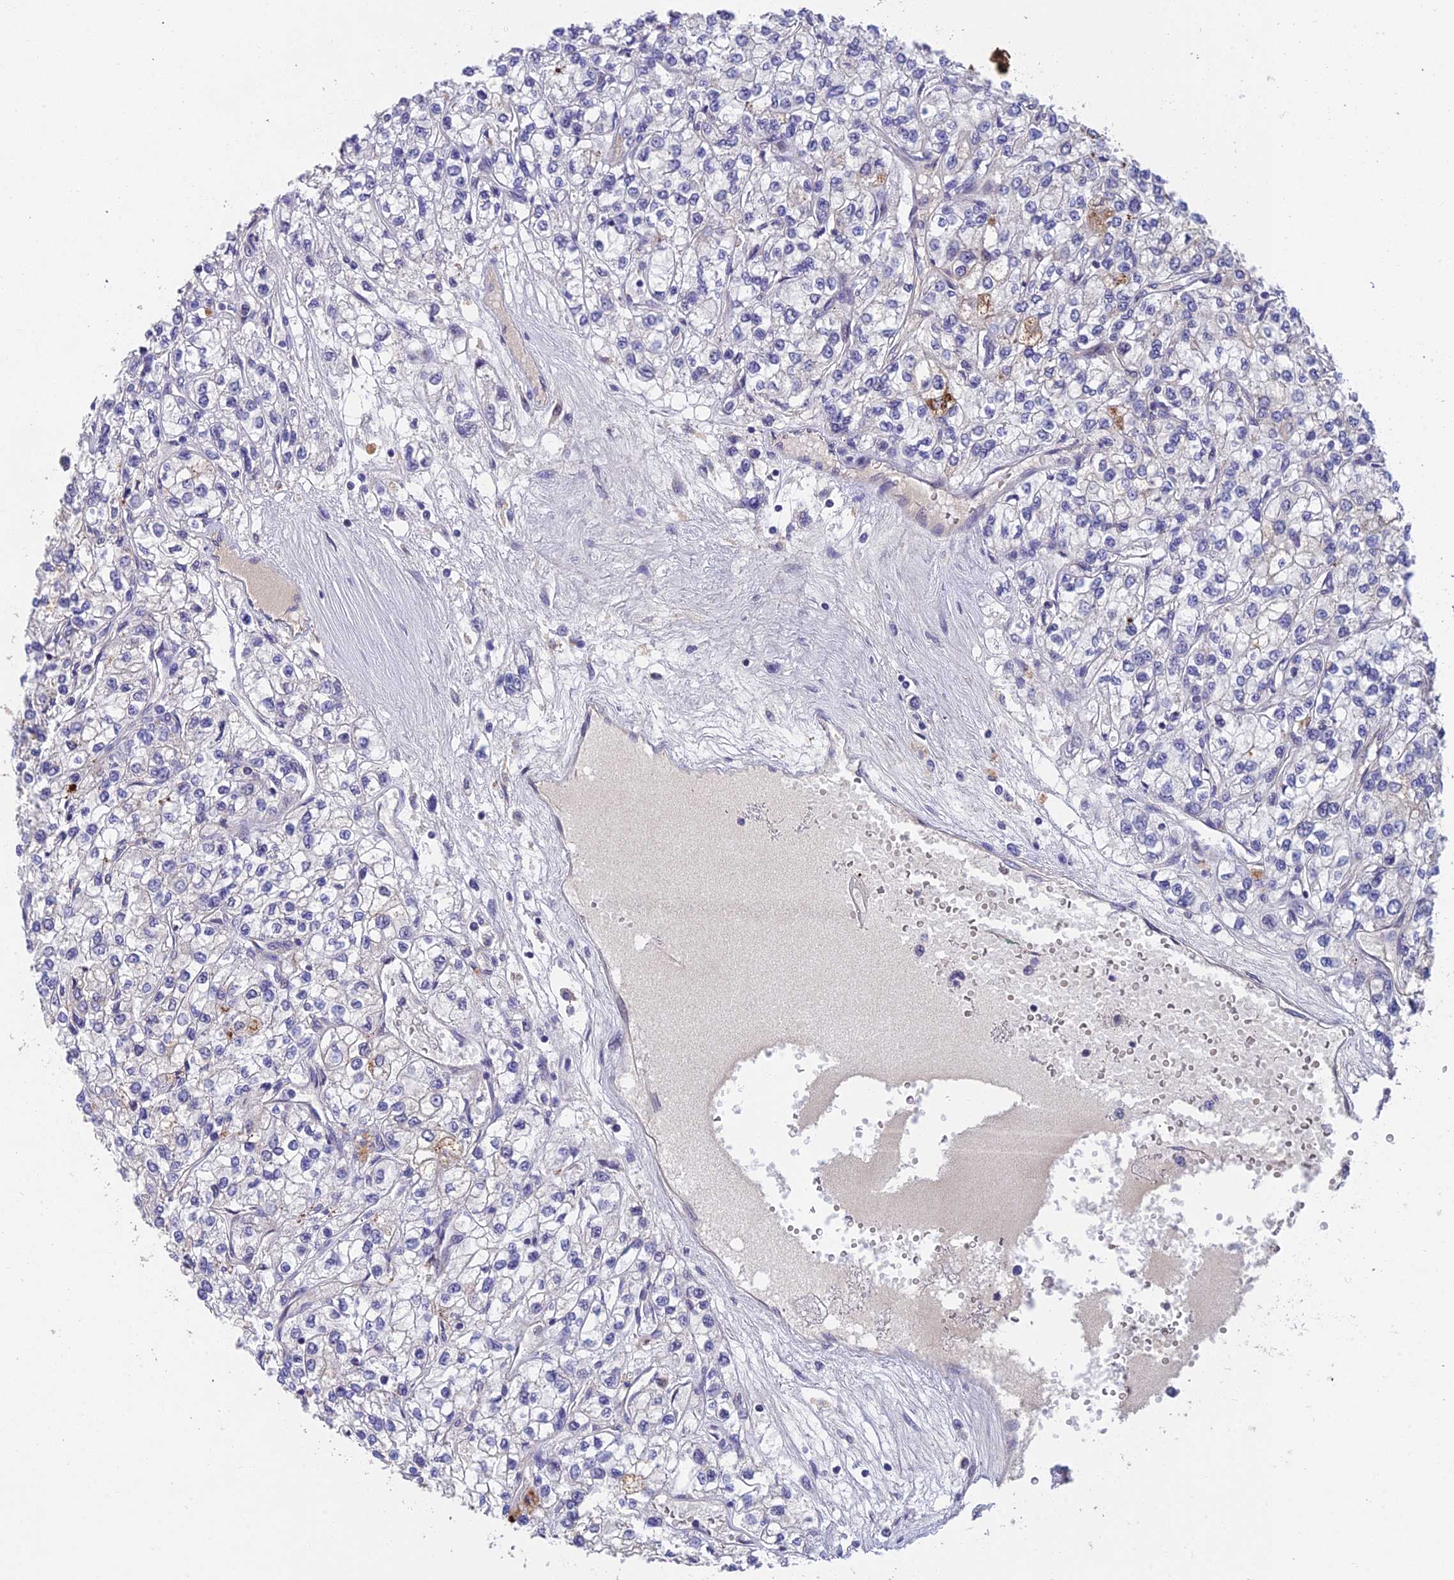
{"staining": {"intensity": "moderate", "quantity": "<25%", "location": "cytoplasmic/membranous"}, "tissue": "renal cancer", "cell_type": "Tumor cells", "image_type": "cancer", "snomed": [{"axis": "morphology", "description": "Adenocarcinoma, NOS"}, {"axis": "topography", "description": "Kidney"}], "caption": "Tumor cells demonstrate low levels of moderate cytoplasmic/membranous positivity in about <25% of cells in human renal cancer.", "gene": "ADAMTS13", "patient": {"sex": "male", "age": 80}}